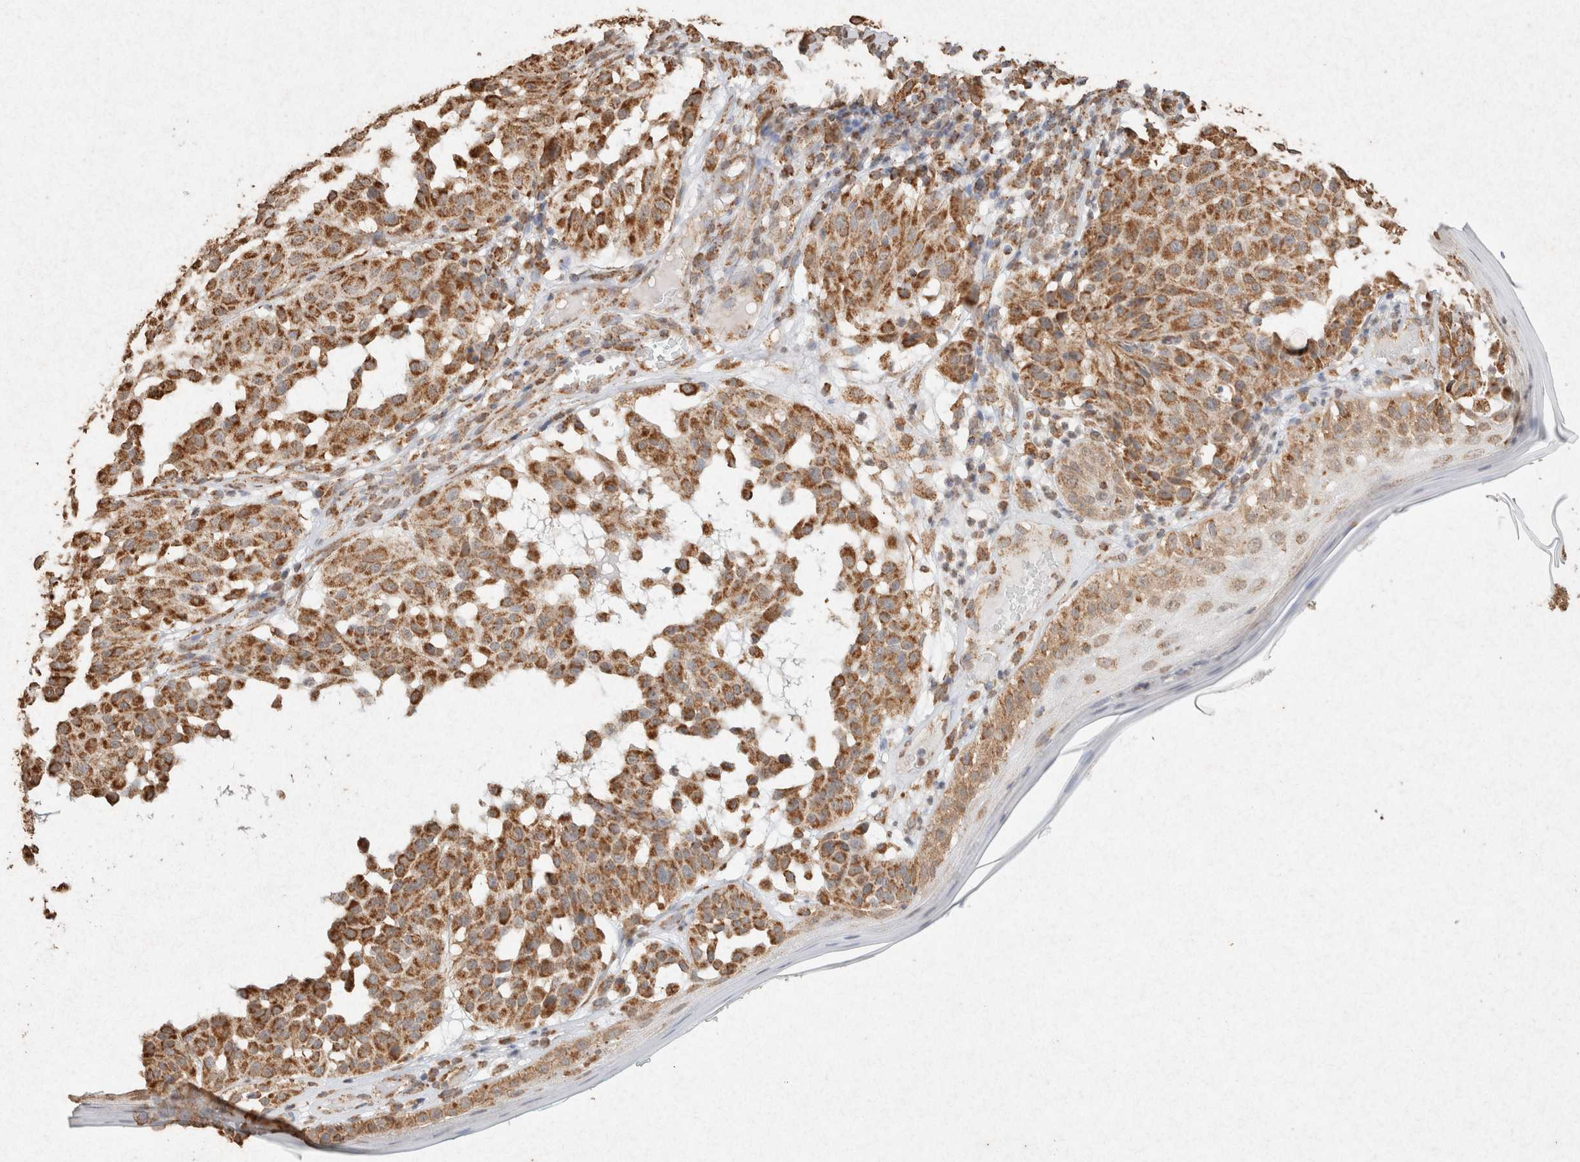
{"staining": {"intensity": "moderate", "quantity": ">75%", "location": "cytoplasmic/membranous"}, "tissue": "melanoma", "cell_type": "Tumor cells", "image_type": "cancer", "snomed": [{"axis": "morphology", "description": "Malignant melanoma, NOS"}, {"axis": "topography", "description": "Skin"}], "caption": "This image displays immunohistochemistry (IHC) staining of human malignant melanoma, with medium moderate cytoplasmic/membranous expression in approximately >75% of tumor cells.", "gene": "SDC2", "patient": {"sex": "female", "age": 46}}